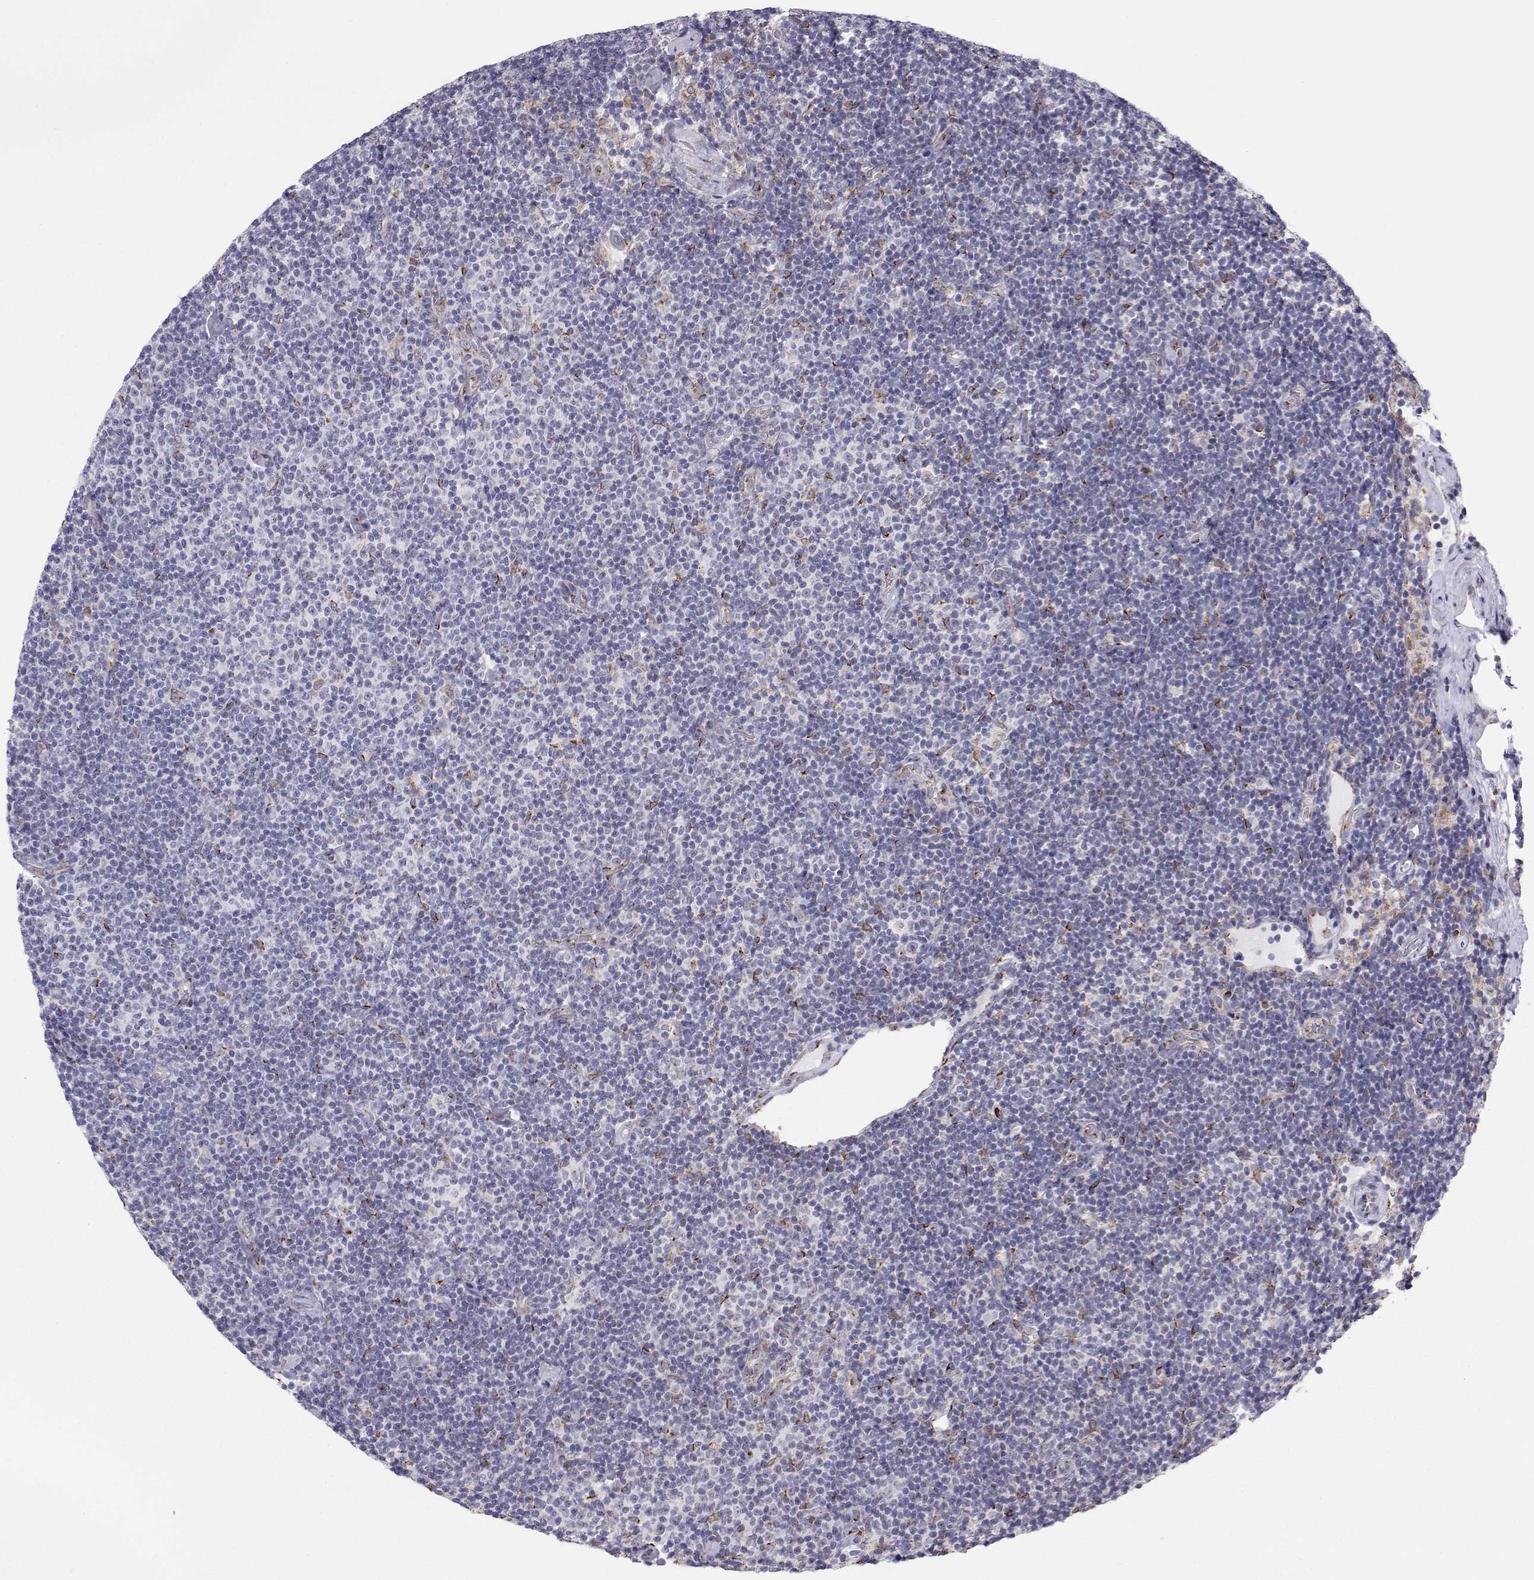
{"staining": {"intensity": "negative", "quantity": "none", "location": "none"}, "tissue": "lymphoma", "cell_type": "Tumor cells", "image_type": "cancer", "snomed": [{"axis": "morphology", "description": "Malignant lymphoma, non-Hodgkin's type, Low grade"}, {"axis": "topography", "description": "Lymph node"}], "caption": "Tumor cells show no significant protein expression in malignant lymphoma, non-Hodgkin's type (low-grade).", "gene": "STARD13", "patient": {"sex": "male", "age": 81}}